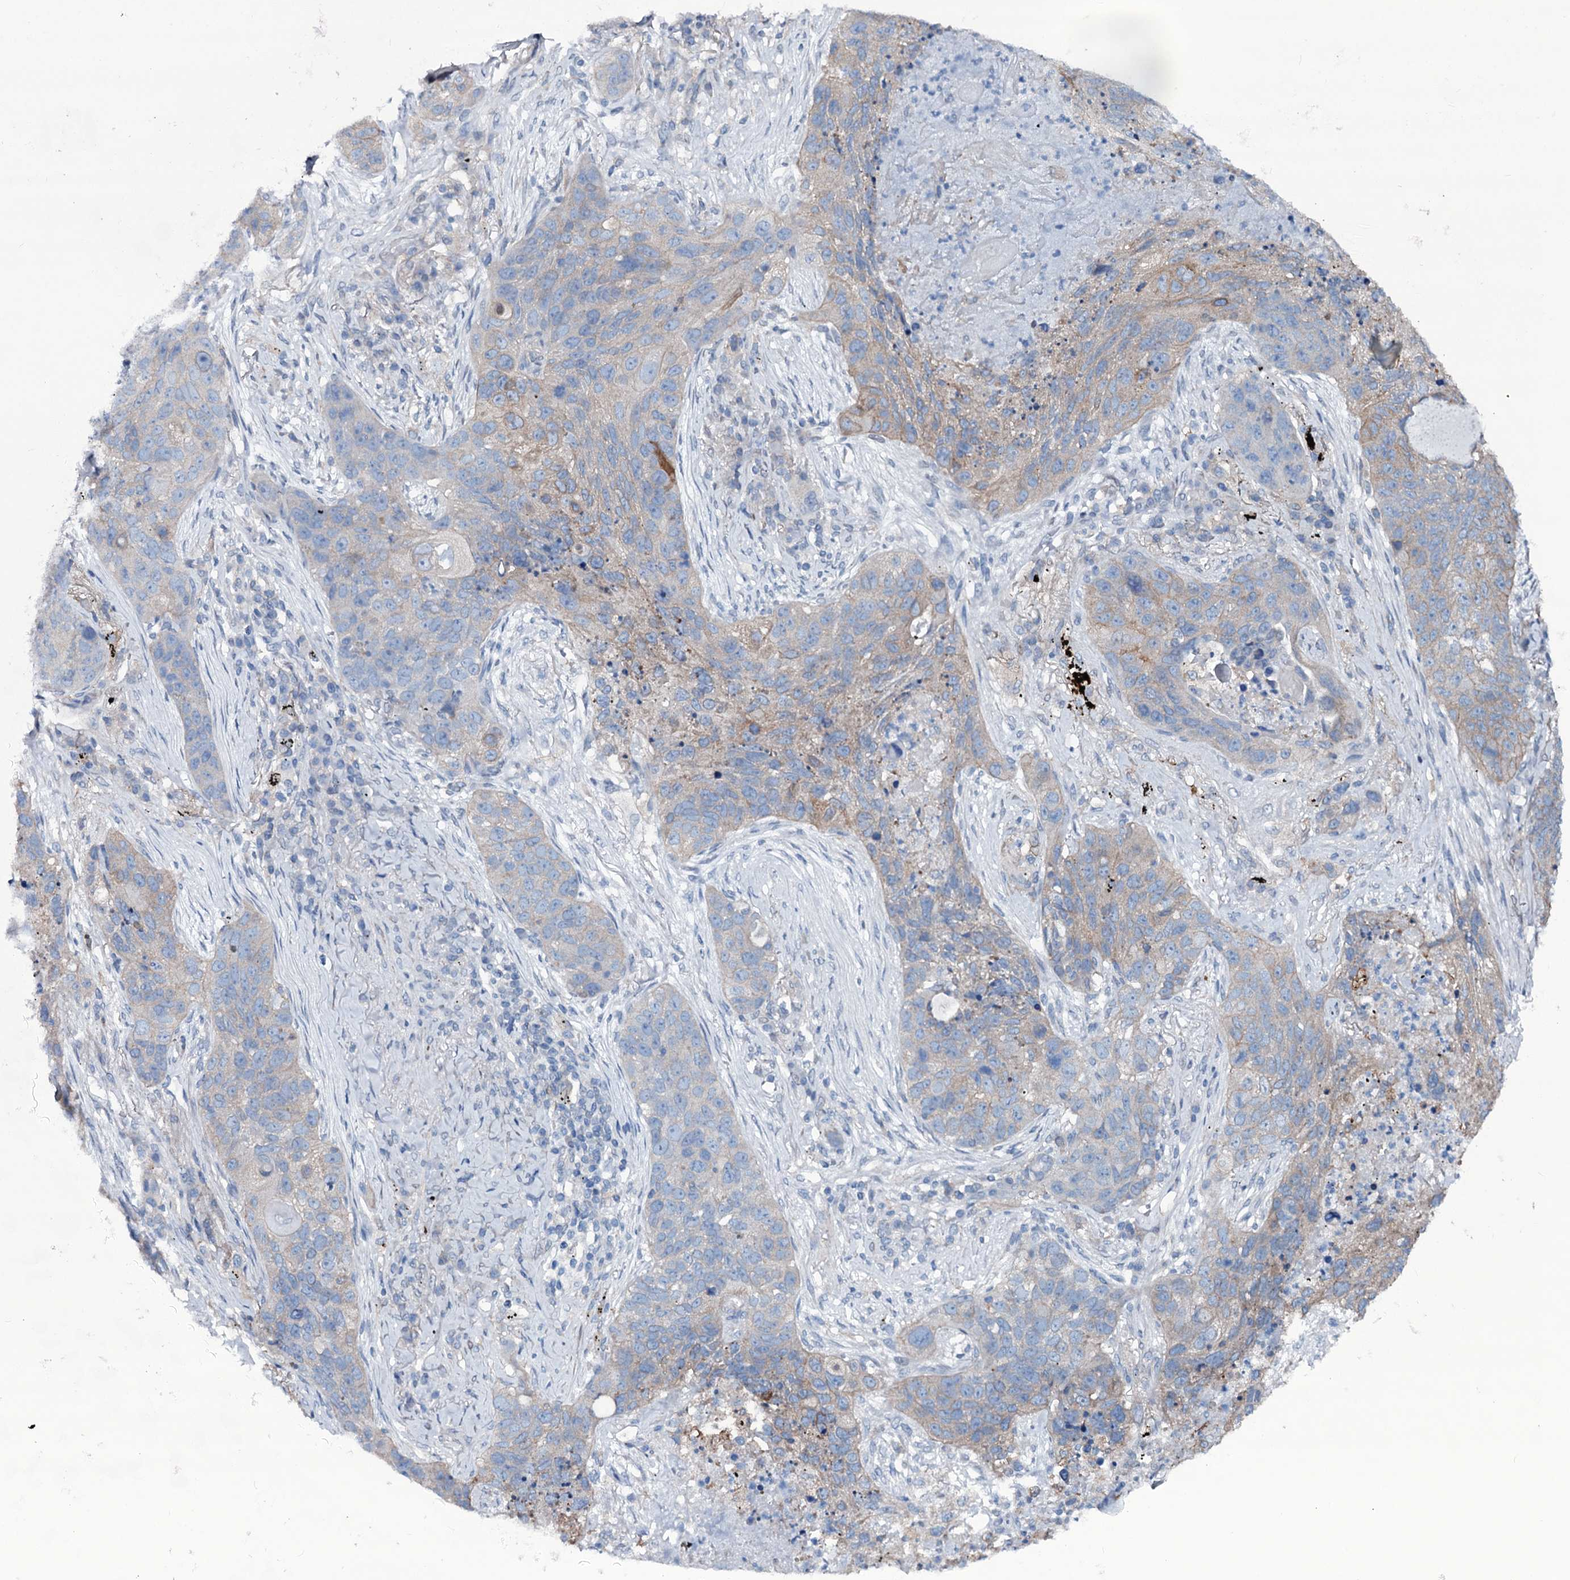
{"staining": {"intensity": "weak", "quantity": "<25%", "location": "cytoplasmic/membranous"}, "tissue": "lung cancer", "cell_type": "Tumor cells", "image_type": "cancer", "snomed": [{"axis": "morphology", "description": "Squamous cell carcinoma, NOS"}, {"axis": "topography", "description": "Lung"}], "caption": "Immunohistochemistry (IHC) photomicrograph of human lung squamous cell carcinoma stained for a protein (brown), which displays no positivity in tumor cells.", "gene": "SLC4A7", "patient": {"sex": "female", "age": 63}}